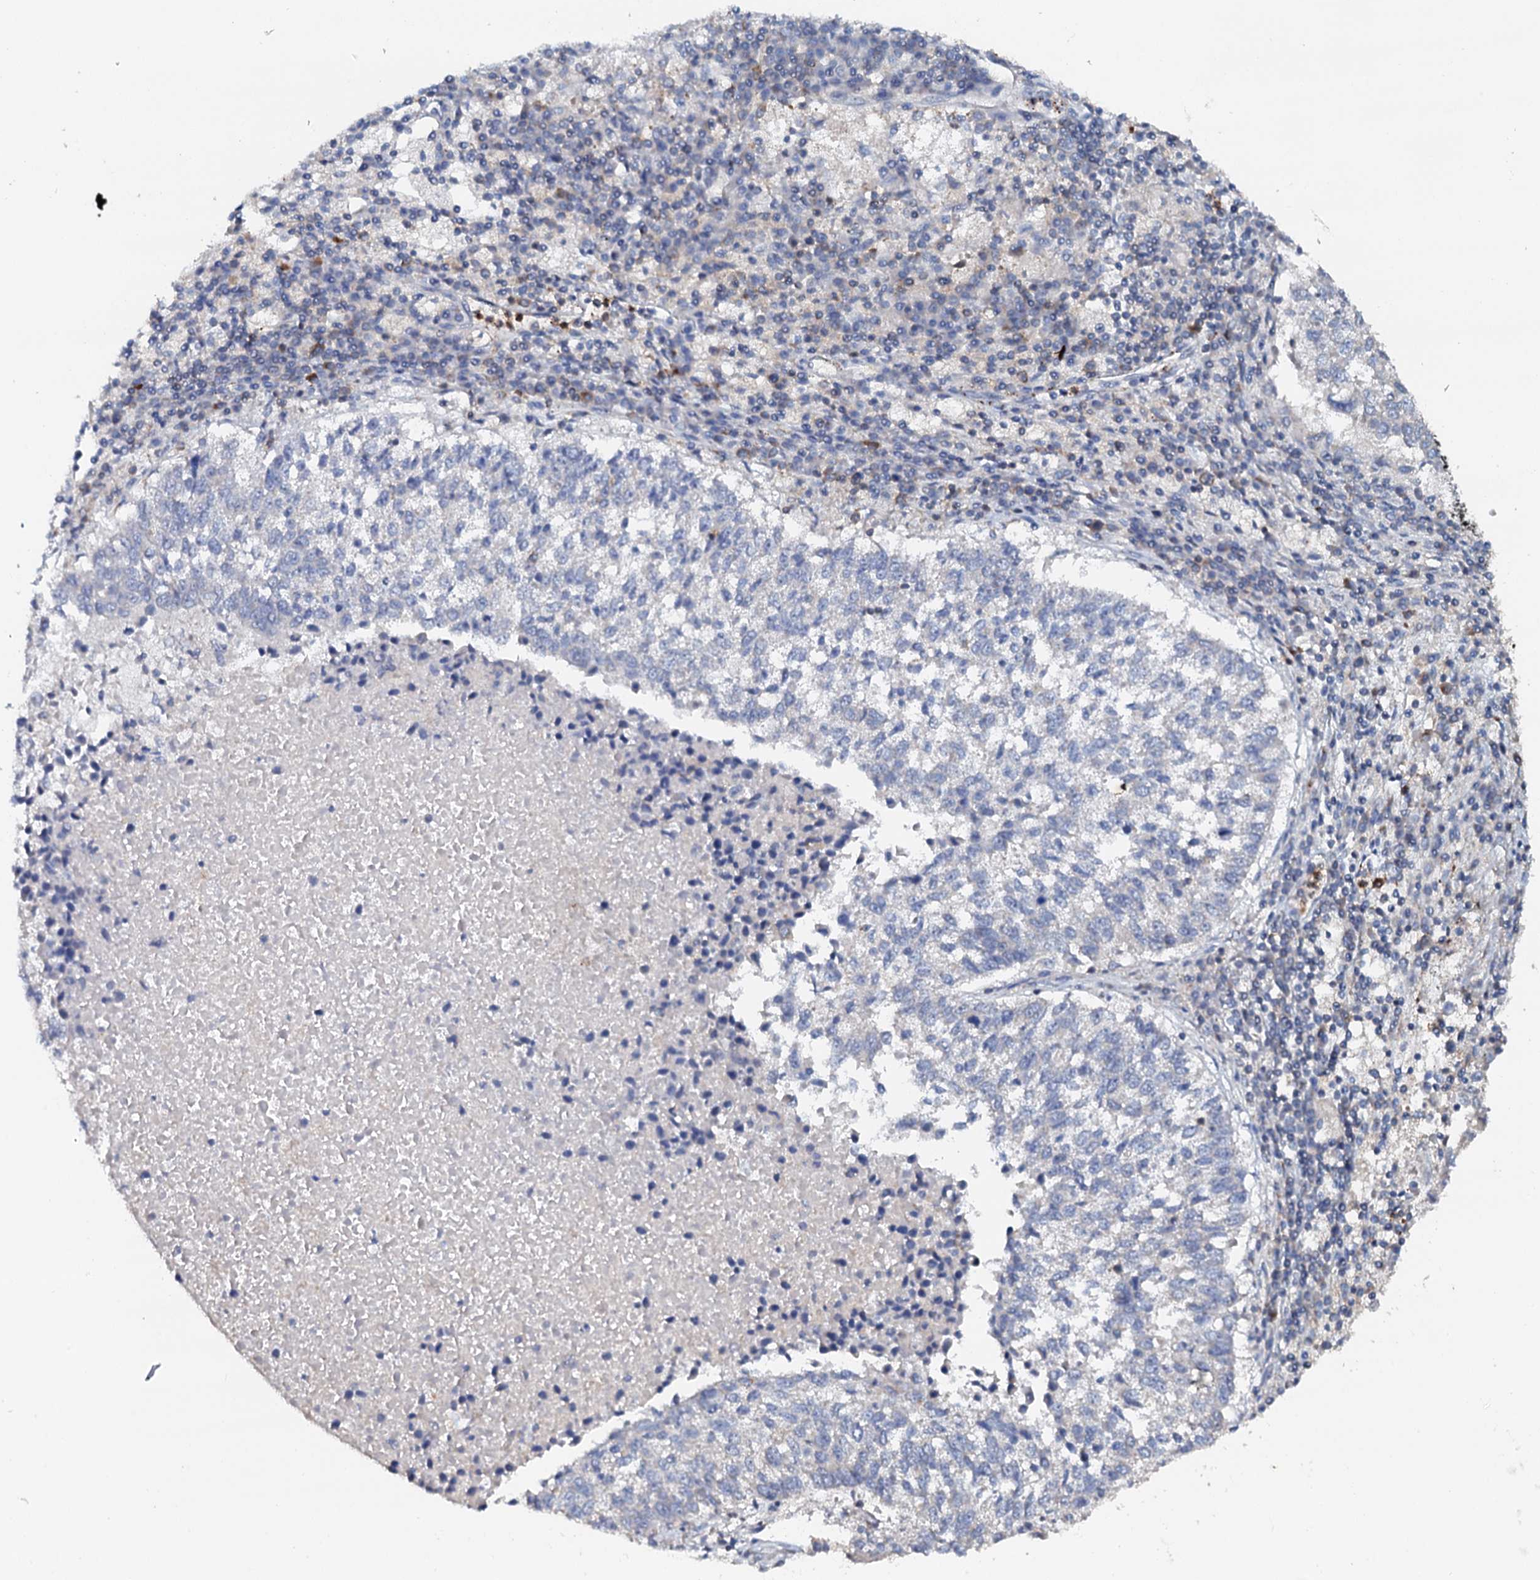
{"staining": {"intensity": "negative", "quantity": "none", "location": "none"}, "tissue": "lung cancer", "cell_type": "Tumor cells", "image_type": "cancer", "snomed": [{"axis": "morphology", "description": "Squamous cell carcinoma, NOS"}, {"axis": "topography", "description": "Lung"}], "caption": "This is an IHC photomicrograph of lung squamous cell carcinoma. There is no staining in tumor cells.", "gene": "GRK2", "patient": {"sex": "male", "age": 73}}